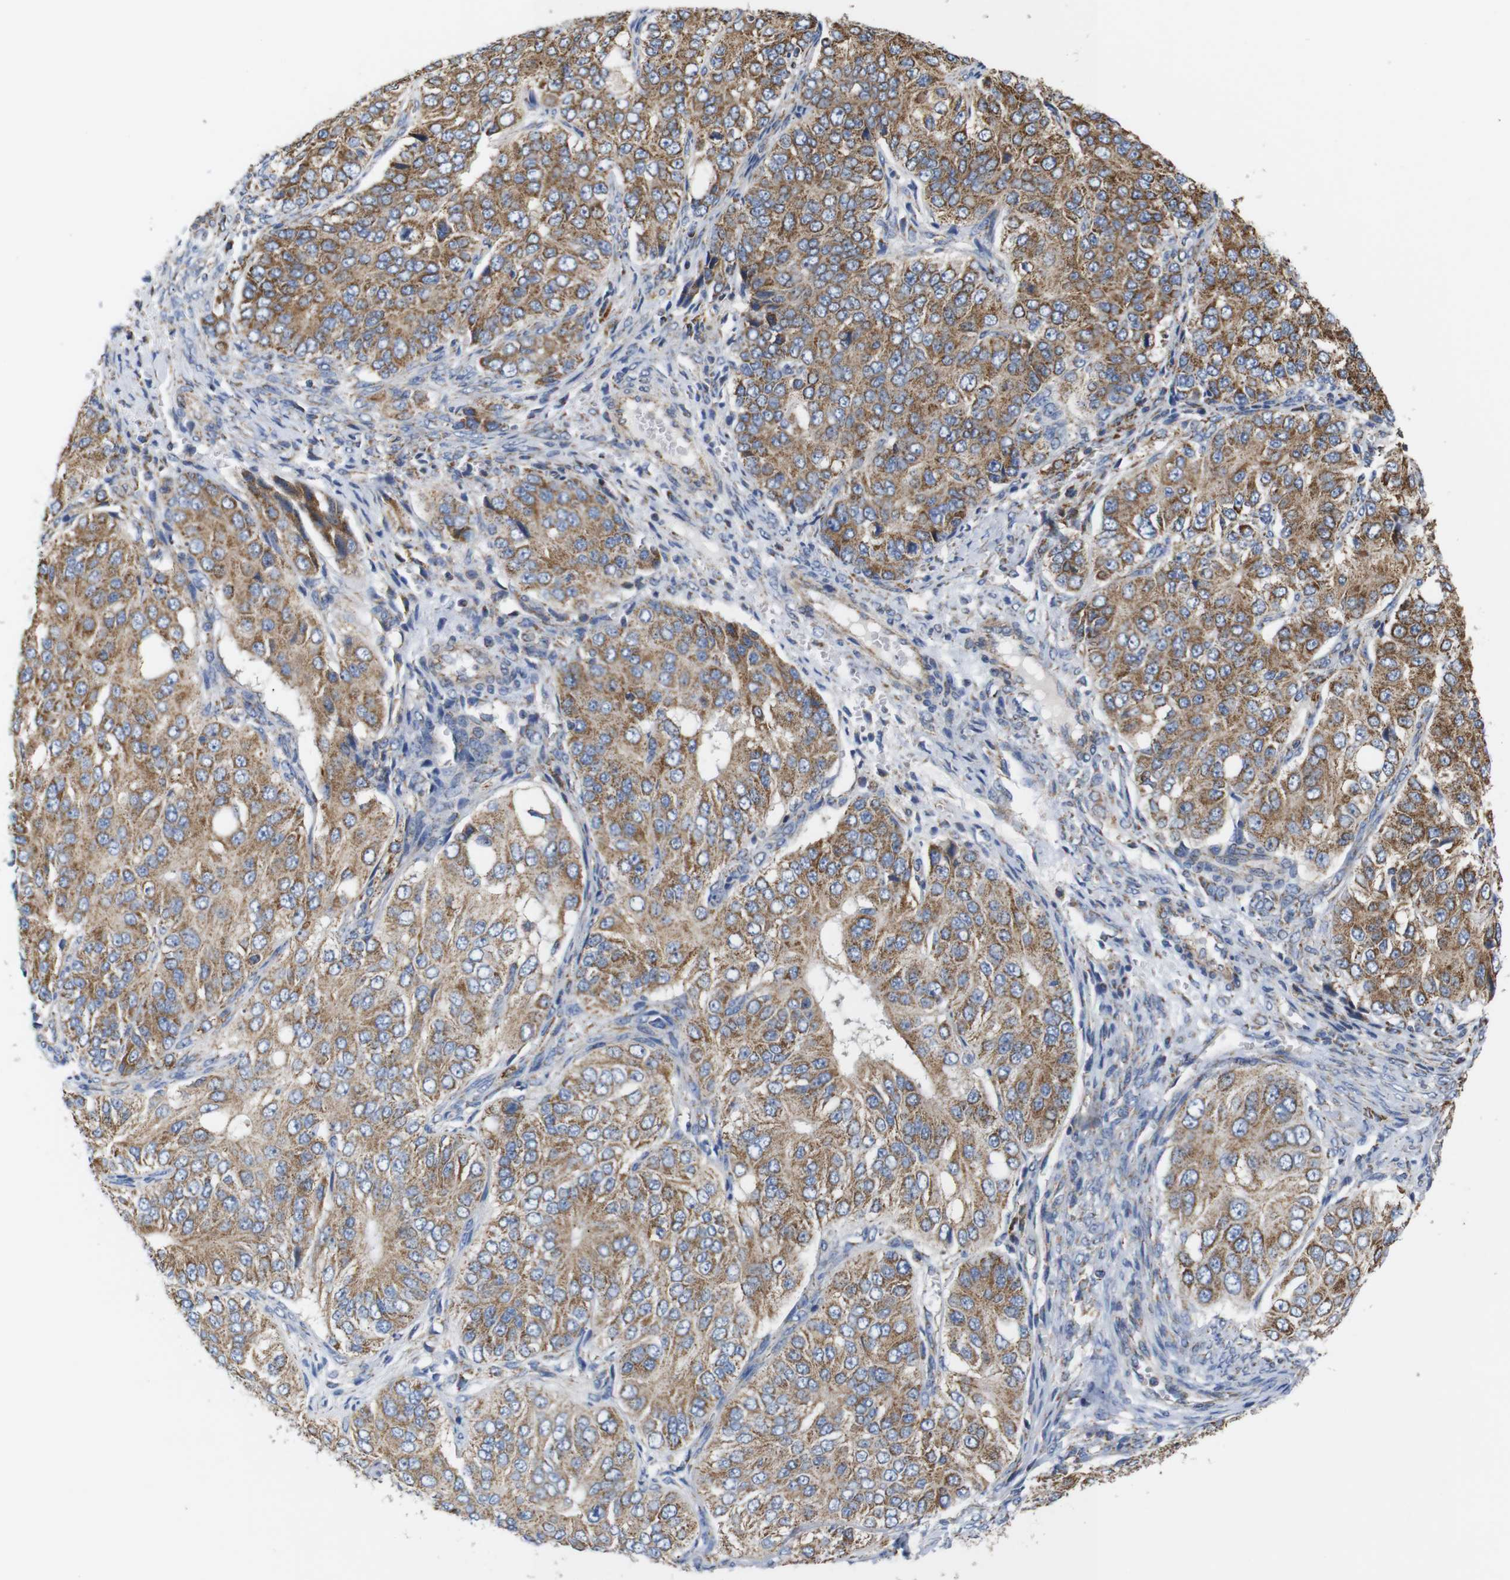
{"staining": {"intensity": "moderate", "quantity": ">75%", "location": "cytoplasmic/membranous"}, "tissue": "ovarian cancer", "cell_type": "Tumor cells", "image_type": "cancer", "snomed": [{"axis": "morphology", "description": "Carcinoma, endometroid"}, {"axis": "topography", "description": "Ovary"}], "caption": "IHC micrograph of neoplastic tissue: human ovarian cancer stained using IHC reveals medium levels of moderate protein expression localized specifically in the cytoplasmic/membranous of tumor cells, appearing as a cytoplasmic/membranous brown color.", "gene": "FAM171B", "patient": {"sex": "female", "age": 51}}